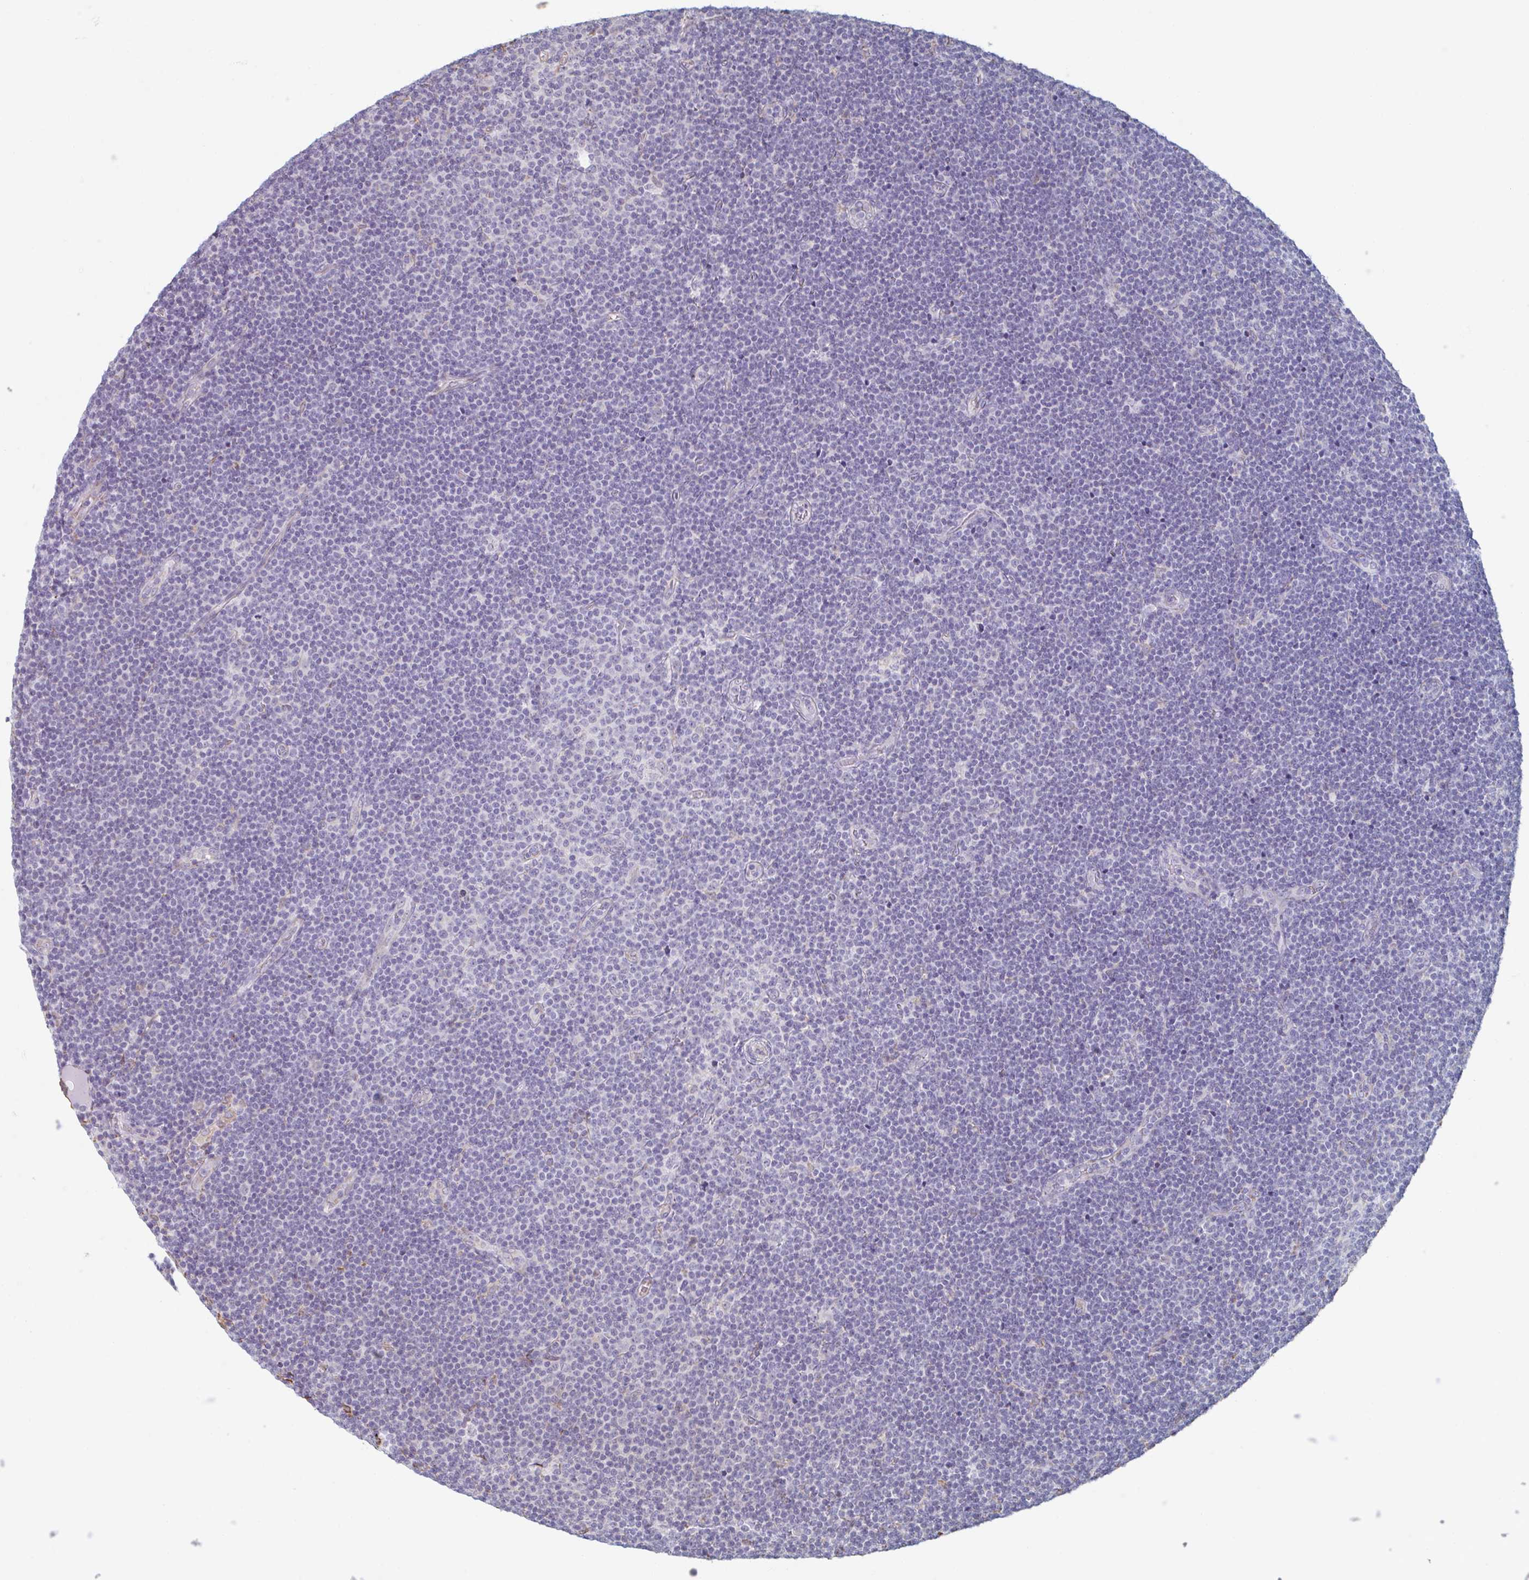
{"staining": {"intensity": "negative", "quantity": "none", "location": "none"}, "tissue": "lymphoma", "cell_type": "Tumor cells", "image_type": "cancer", "snomed": [{"axis": "morphology", "description": "Malignant lymphoma, non-Hodgkin's type, Low grade"}, {"axis": "topography", "description": "Lymph node"}], "caption": "IHC micrograph of neoplastic tissue: malignant lymphoma, non-Hodgkin's type (low-grade) stained with DAB (3,3'-diaminobenzidine) displays no significant protein staining in tumor cells.", "gene": "RAB5IF", "patient": {"sex": "male", "age": 48}}